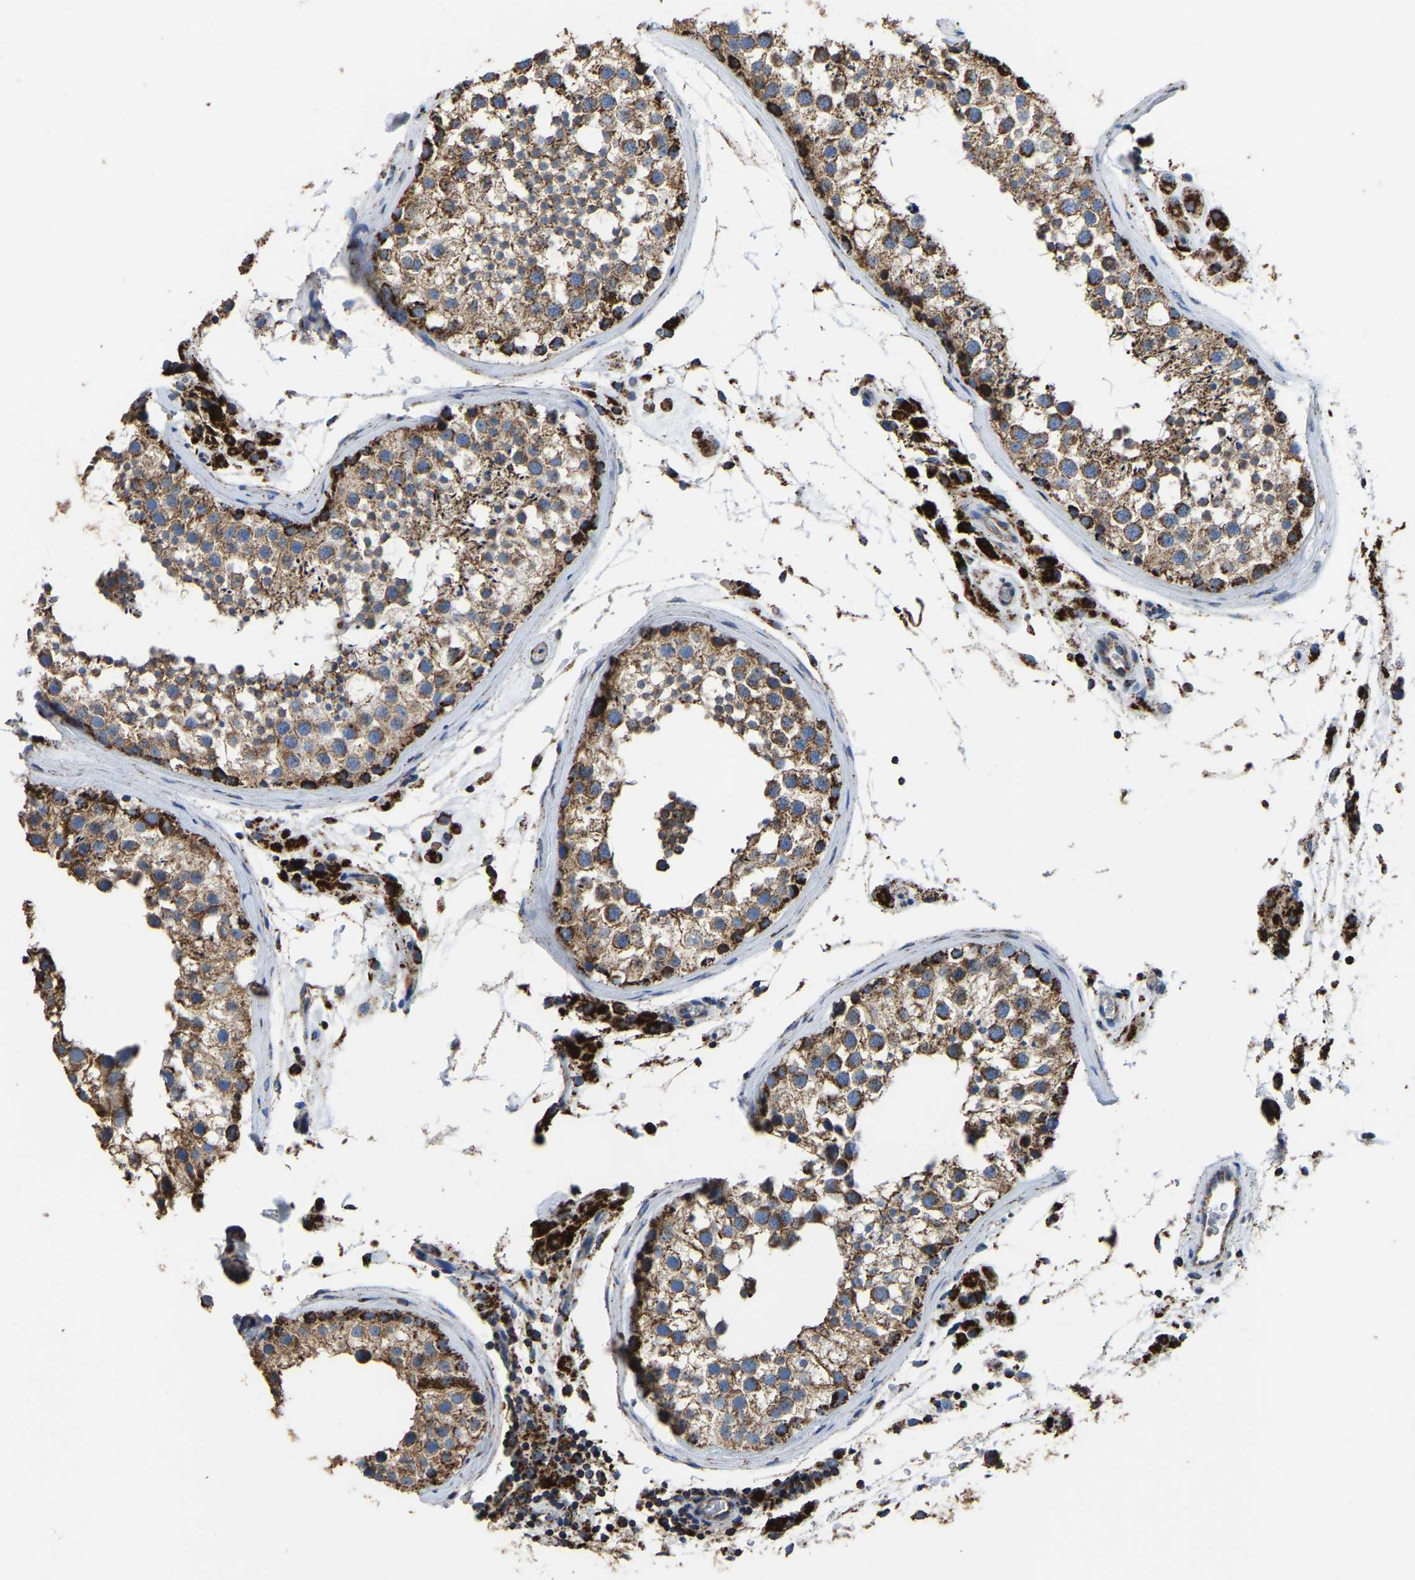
{"staining": {"intensity": "strong", "quantity": ">75%", "location": "cytoplasmic/membranous"}, "tissue": "testis", "cell_type": "Cells in seminiferous ducts", "image_type": "normal", "snomed": [{"axis": "morphology", "description": "Normal tissue, NOS"}, {"axis": "topography", "description": "Testis"}], "caption": "High-power microscopy captured an immunohistochemistry (IHC) photomicrograph of unremarkable testis, revealing strong cytoplasmic/membranous positivity in about >75% of cells in seminiferous ducts.", "gene": "ETFA", "patient": {"sex": "male", "age": 46}}